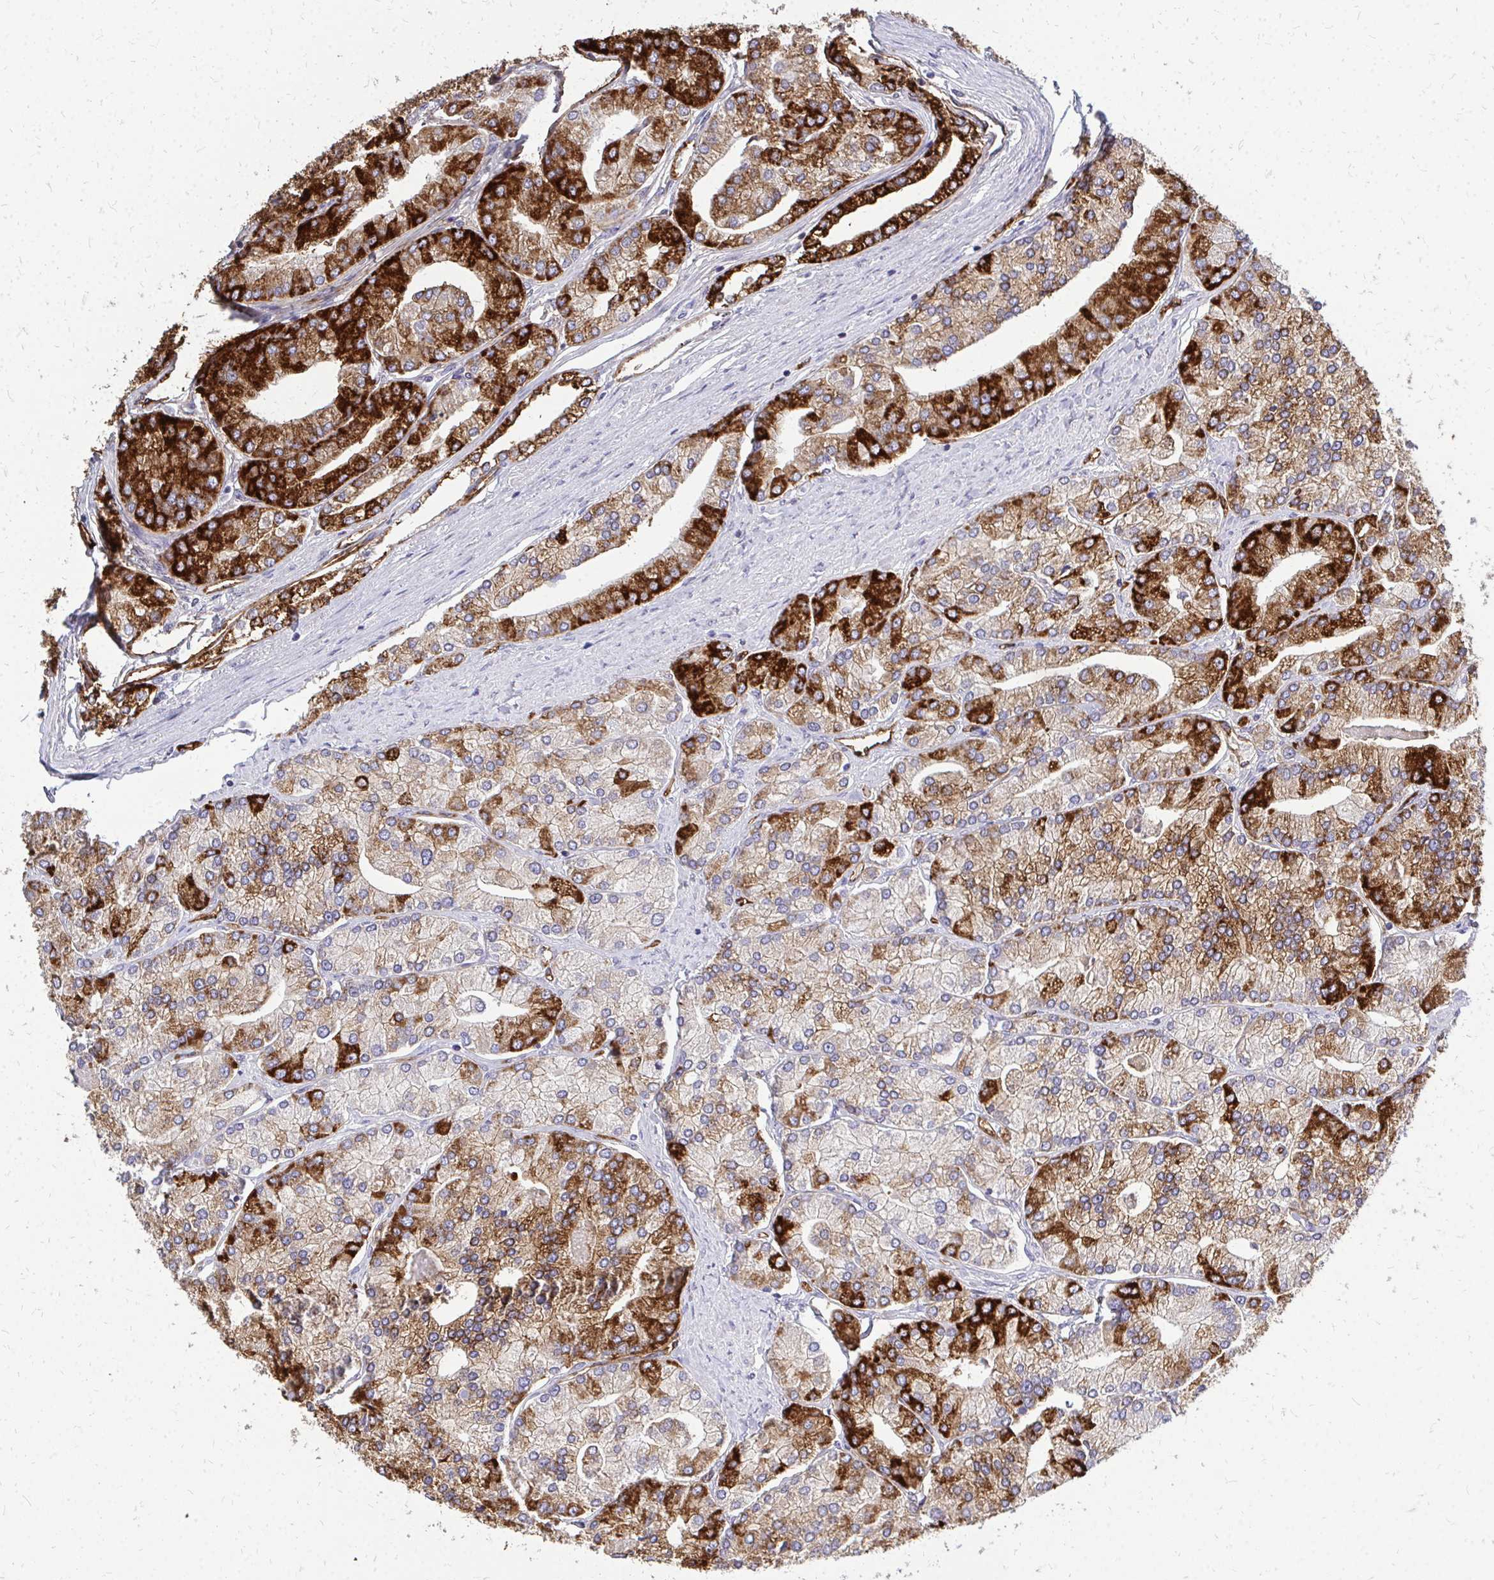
{"staining": {"intensity": "strong", "quantity": "25%-75%", "location": "cytoplasmic/membranous"}, "tissue": "prostate cancer", "cell_type": "Tumor cells", "image_type": "cancer", "snomed": [{"axis": "morphology", "description": "Adenocarcinoma, High grade"}, {"axis": "topography", "description": "Prostate"}], "caption": "Protein staining displays strong cytoplasmic/membranous positivity in about 25%-75% of tumor cells in prostate high-grade adenocarcinoma. Nuclei are stained in blue.", "gene": "MARCKSL1", "patient": {"sex": "male", "age": 61}}